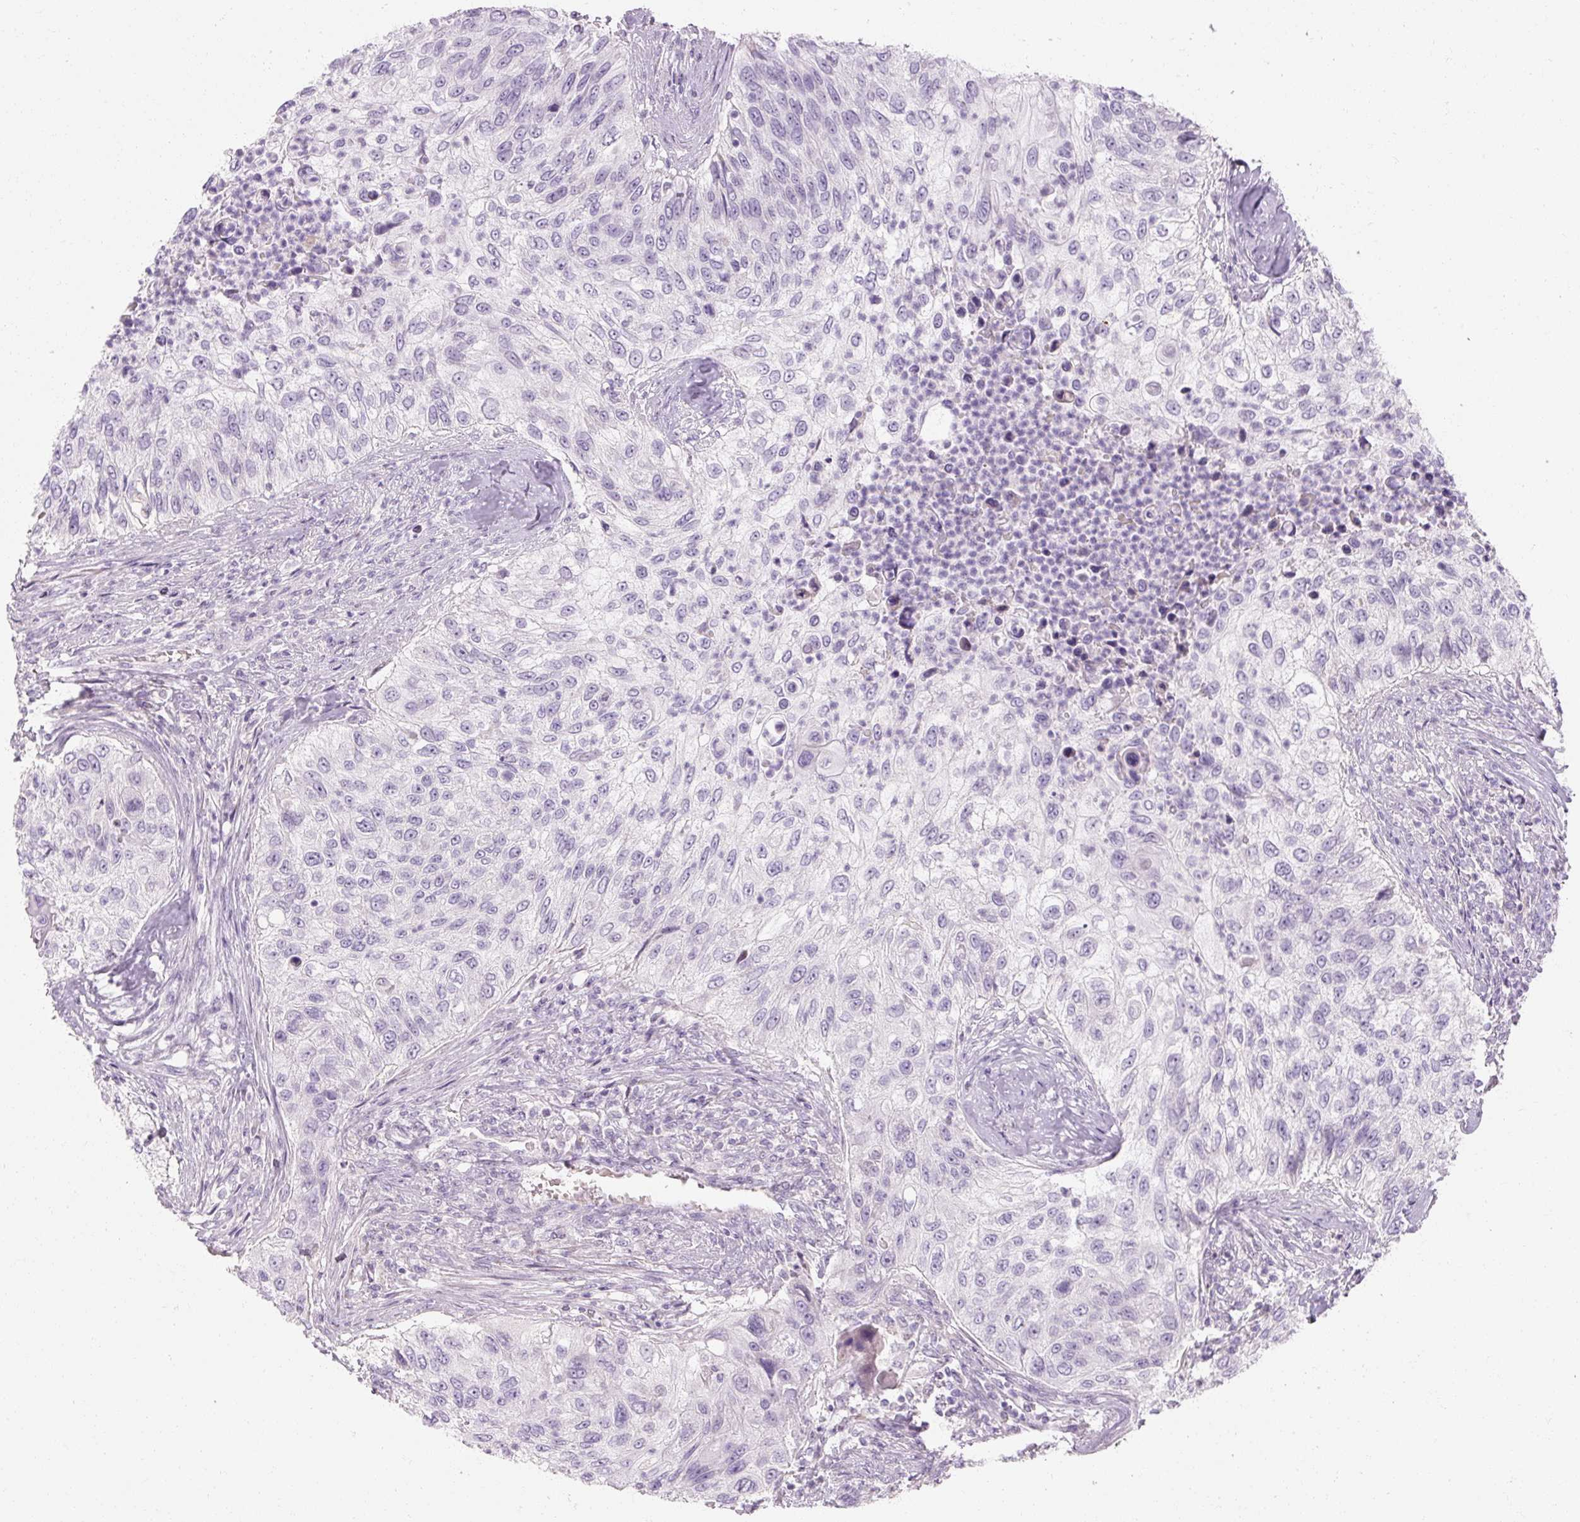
{"staining": {"intensity": "negative", "quantity": "none", "location": "none"}, "tissue": "urothelial cancer", "cell_type": "Tumor cells", "image_type": "cancer", "snomed": [{"axis": "morphology", "description": "Urothelial carcinoma, High grade"}, {"axis": "topography", "description": "Urinary bladder"}], "caption": "Immunohistochemistry histopathology image of neoplastic tissue: urothelial carcinoma (high-grade) stained with DAB exhibits no significant protein positivity in tumor cells.", "gene": "NFE2L3", "patient": {"sex": "female", "age": 60}}